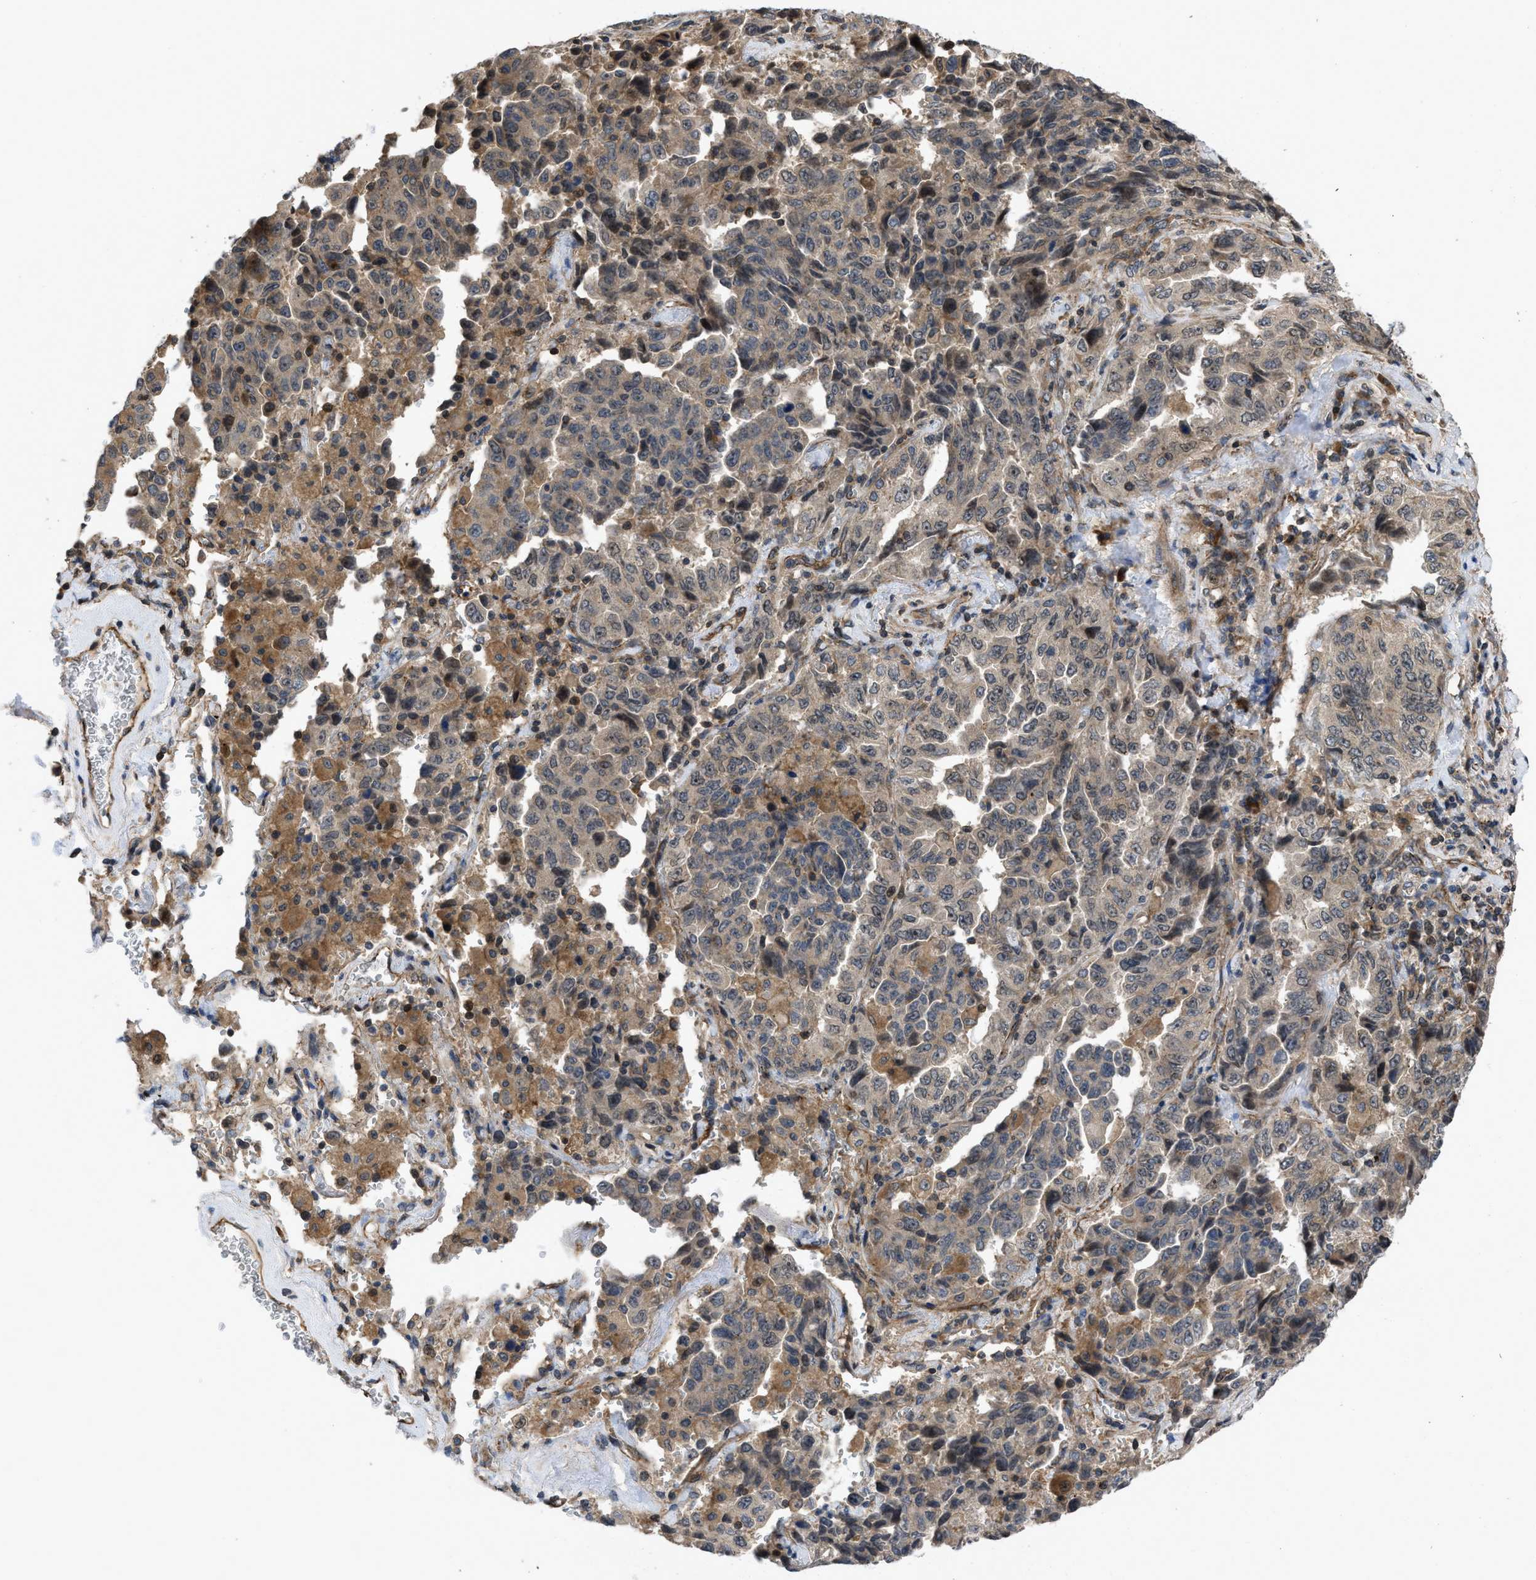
{"staining": {"intensity": "moderate", "quantity": "<25%", "location": "cytoplasmic/membranous,nuclear"}, "tissue": "lung cancer", "cell_type": "Tumor cells", "image_type": "cancer", "snomed": [{"axis": "morphology", "description": "Adenocarcinoma, NOS"}, {"axis": "topography", "description": "Lung"}], "caption": "Immunohistochemical staining of adenocarcinoma (lung) shows moderate cytoplasmic/membranous and nuclear protein positivity in about <25% of tumor cells. Using DAB (brown) and hematoxylin (blue) stains, captured at high magnification using brightfield microscopy.", "gene": "GPATCH2L", "patient": {"sex": "female", "age": 51}}